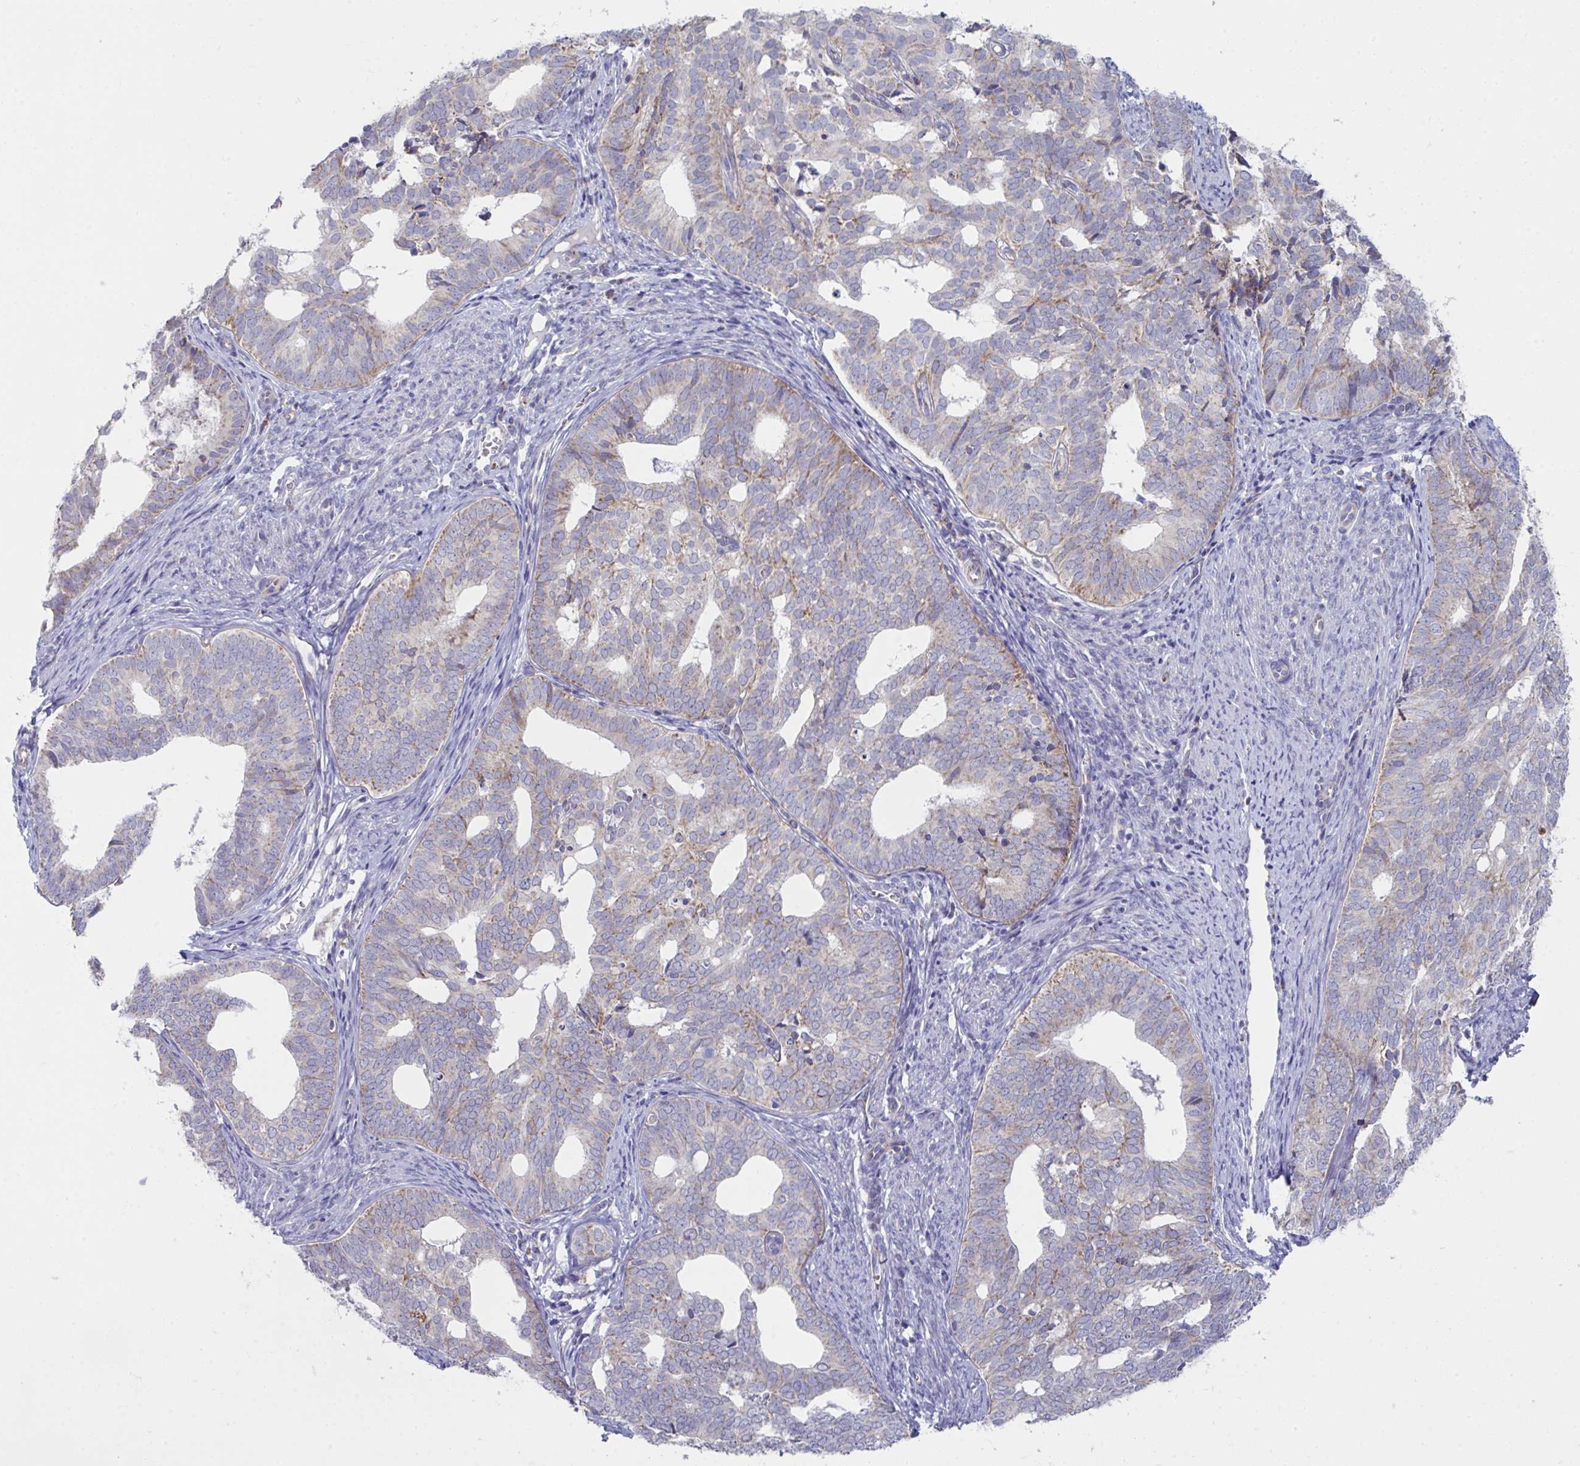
{"staining": {"intensity": "weak", "quantity": "<25%", "location": "cytoplasmic/membranous"}, "tissue": "endometrial cancer", "cell_type": "Tumor cells", "image_type": "cancer", "snomed": [{"axis": "morphology", "description": "Adenocarcinoma, NOS"}, {"axis": "topography", "description": "Endometrium"}], "caption": "High magnification brightfield microscopy of adenocarcinoma (endometrial) stained with DAB (brown) and counterstained with hematoxylin (blue): tumor cells show no significant expression.", "gene": "NDUFA7", "patient": {"sex": "female", "age": 75}}